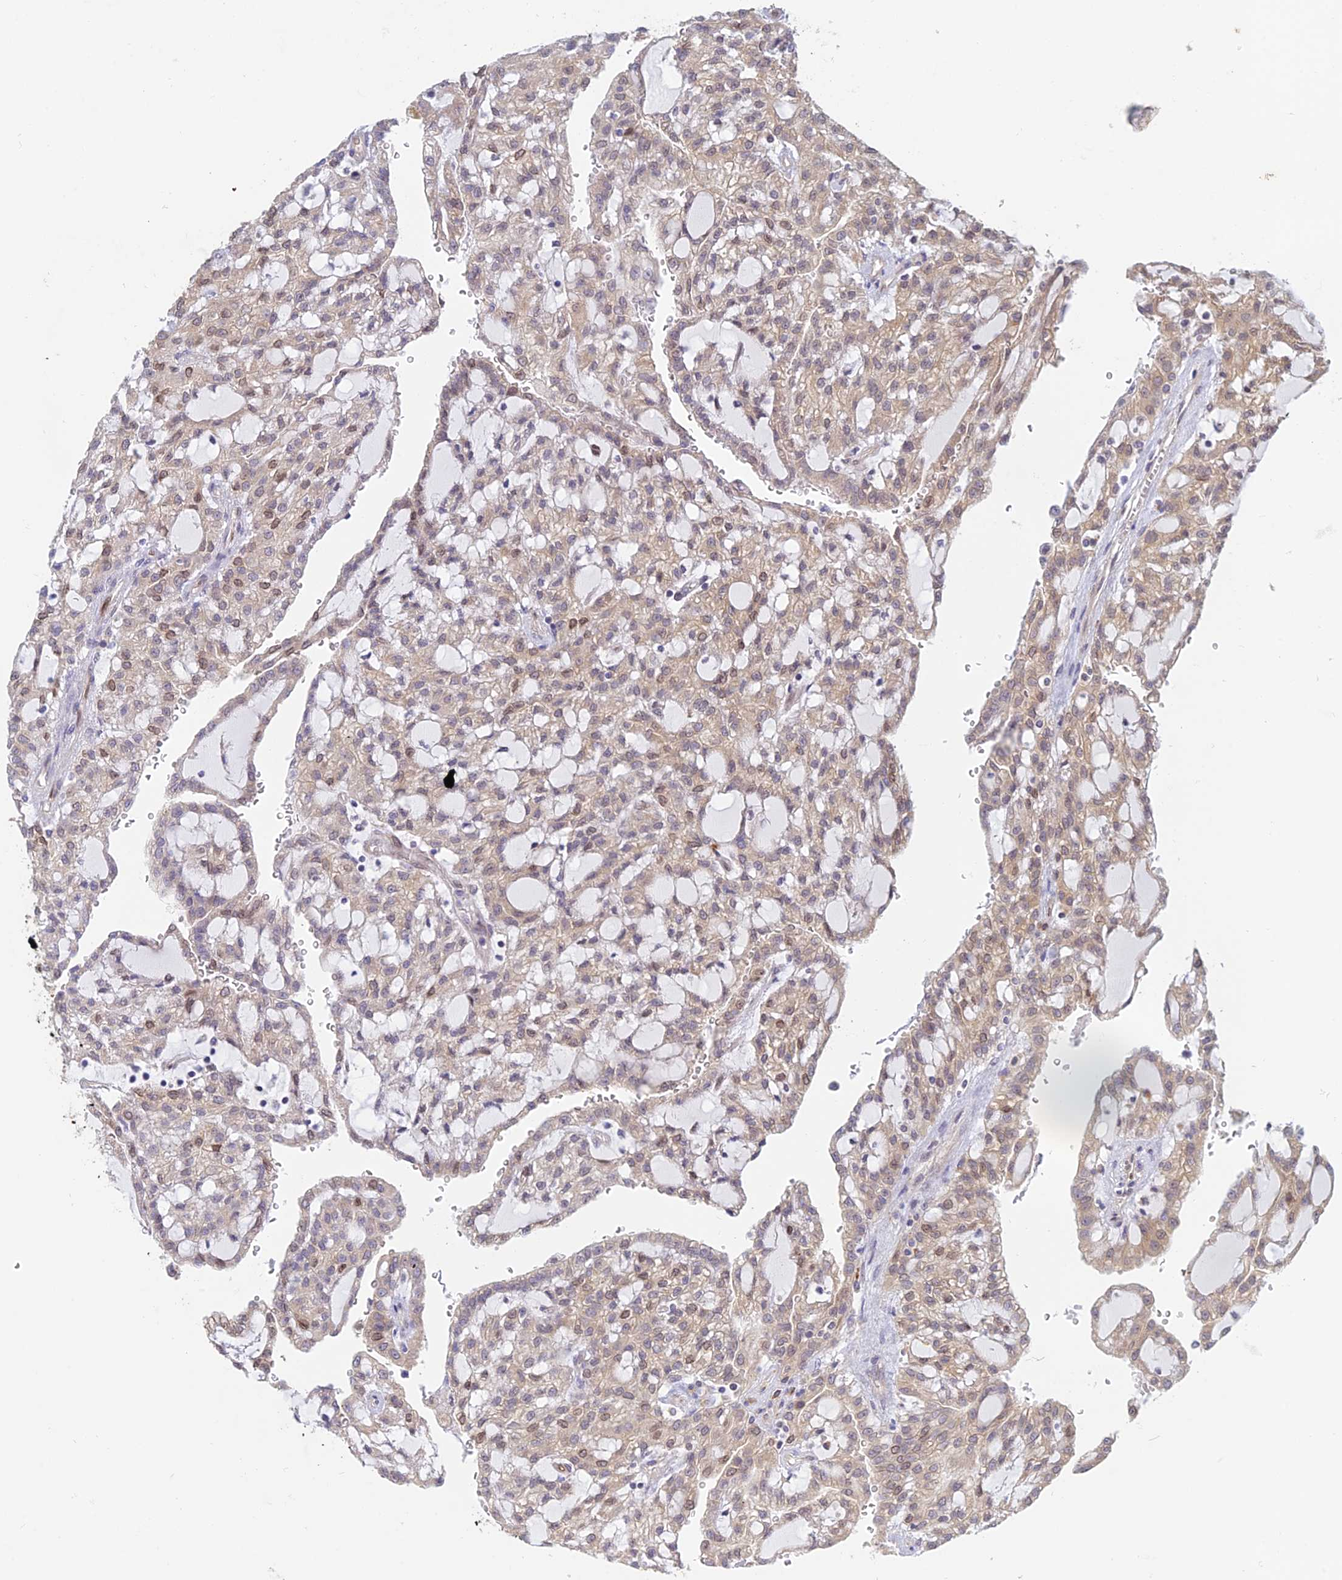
{"staining": {"intensity": "moderate", "quantity": "<25%", "location": "nuclear"}, "tissue": "renal cancer", "cell_type": "Tumor cells", "image_type": "cancer", "snomed": [{"axis": "morphology", "description": "Adenocarcinoma, NOS"}, {"axis": "topography", "description": "Kidney"}], "caption": "This micrograph exhibits adenocarcinoma (renal) stained with immunohistochemistry to label a protein in brown. The nuclear of tumor cells show moderate positivity for the protein. Nuclei are counter-stained blue.", "gene": "SKIC8", "patient": {"sex": "male", "age": 63}}